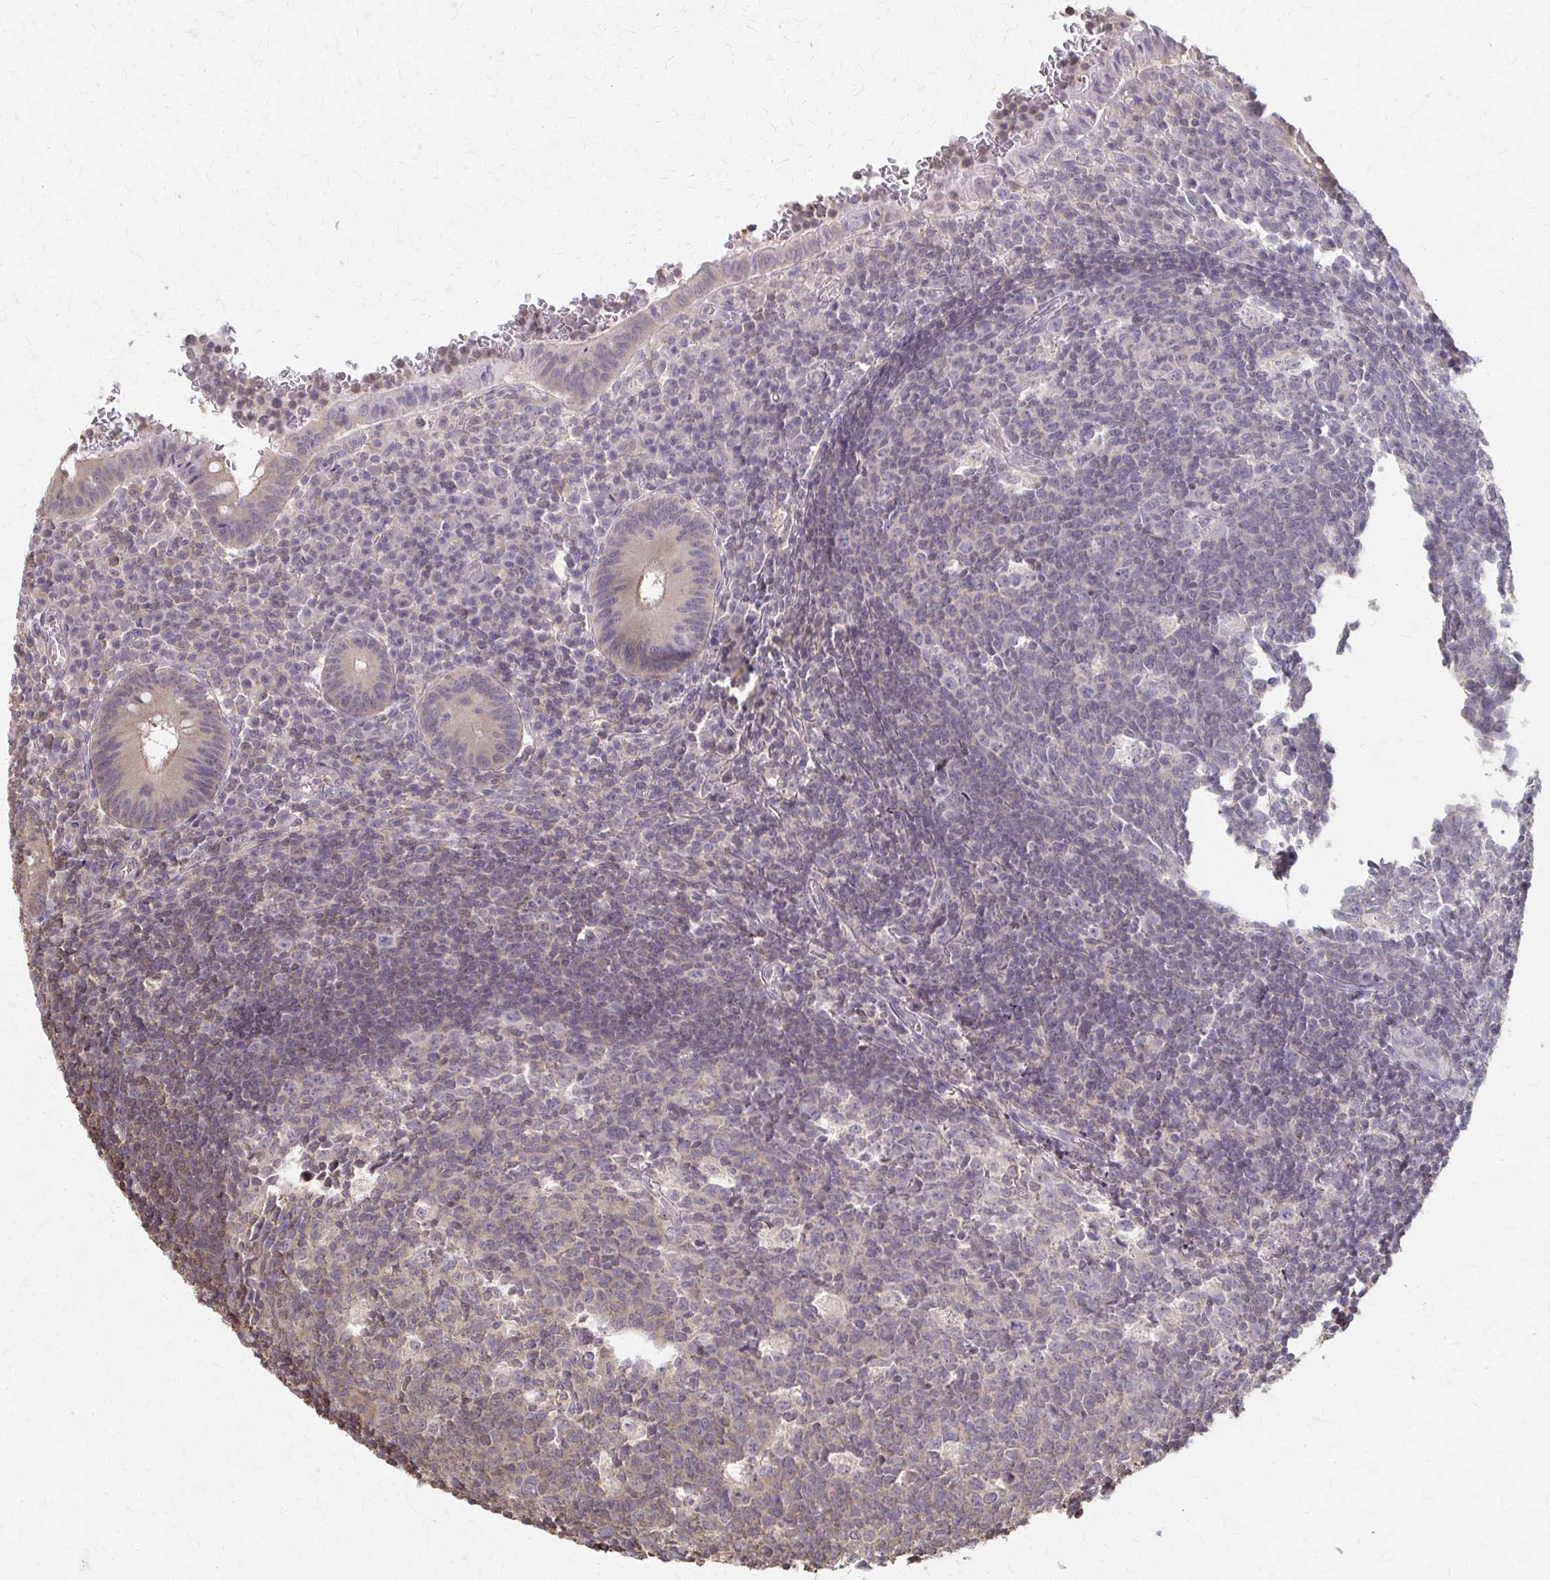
{"staining": {"intensity": "weak", "quantity": "<25%", "location": "cytoplasmic/membranous"}, "tissue": "appendix", "cell_type": "Glandular cells", "image_type": "normal", "snomed": [{"axis": "morphology", "description": "Normal tissue, NOS"}, {"axis": "topography", "description": "Appendix"}], "caption": "IHC photomicrograph of unremarkable human appendix stained for a protein (brown), which reveals no expression in glandular cells.", "gene": "RABGAP1L", "patient": {"sex": "male", "age": 18}}